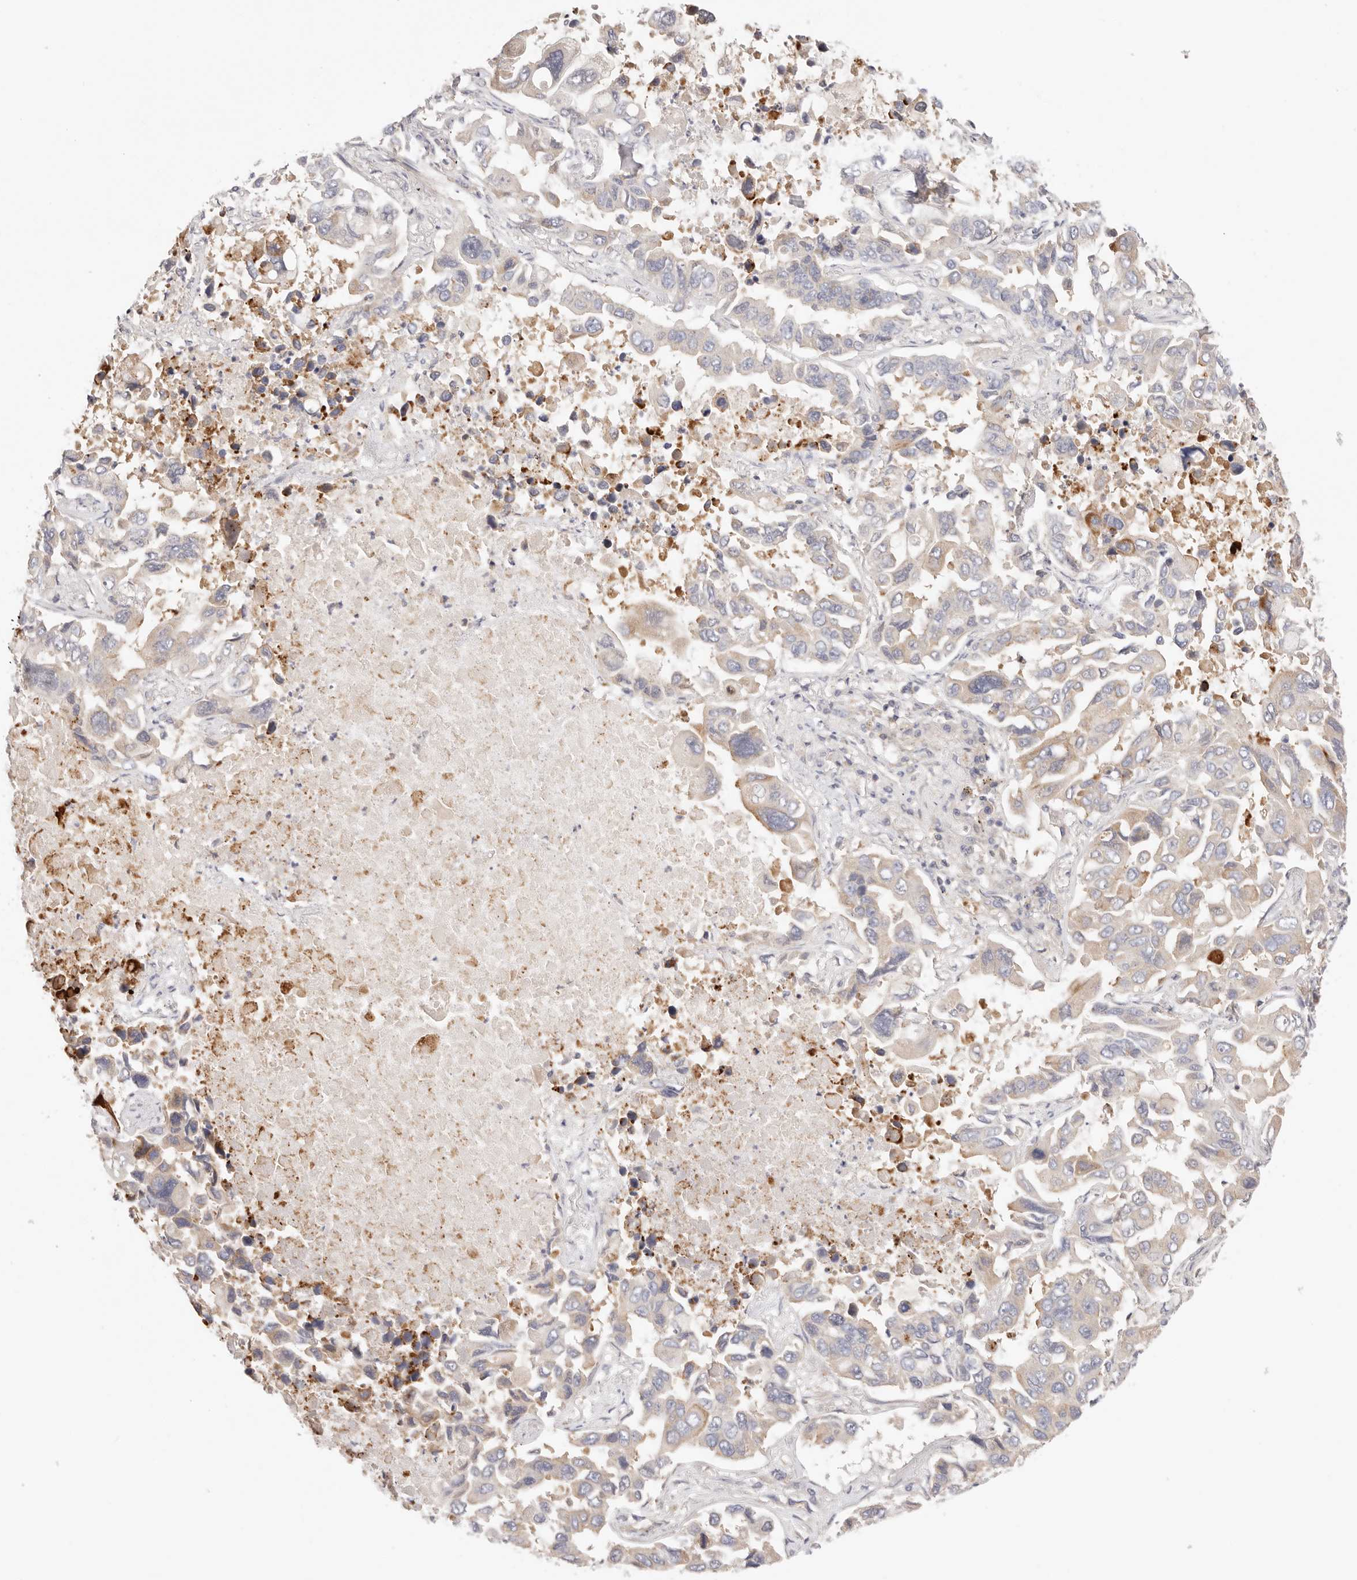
{"staining": {"intensity": "moderate", "quantity": "<25%", "location": "cytoplasmic/membranous"}, "tissue": "lung cancer", "cell_type": "Tumor cells", "image_type": "cancer", "snomed": [{"axis": "morphology", "description": "Adenocarcinoma, NOS"}, {"axis": "topography", "description": "Lung"}], "caption": "Immunohistochemistry (IHC) (DAB) staining of human adenocarcinoma (lung) demonstrates moderate cytoplasmic/membranous protein expression in about <25% of tumor cells. Immunohistochemistry (IHC) stains the protein in brown and the nuclei are stained blue.", "gene": "KCMF1", "patient": {"sex": "male", "age": 64}}